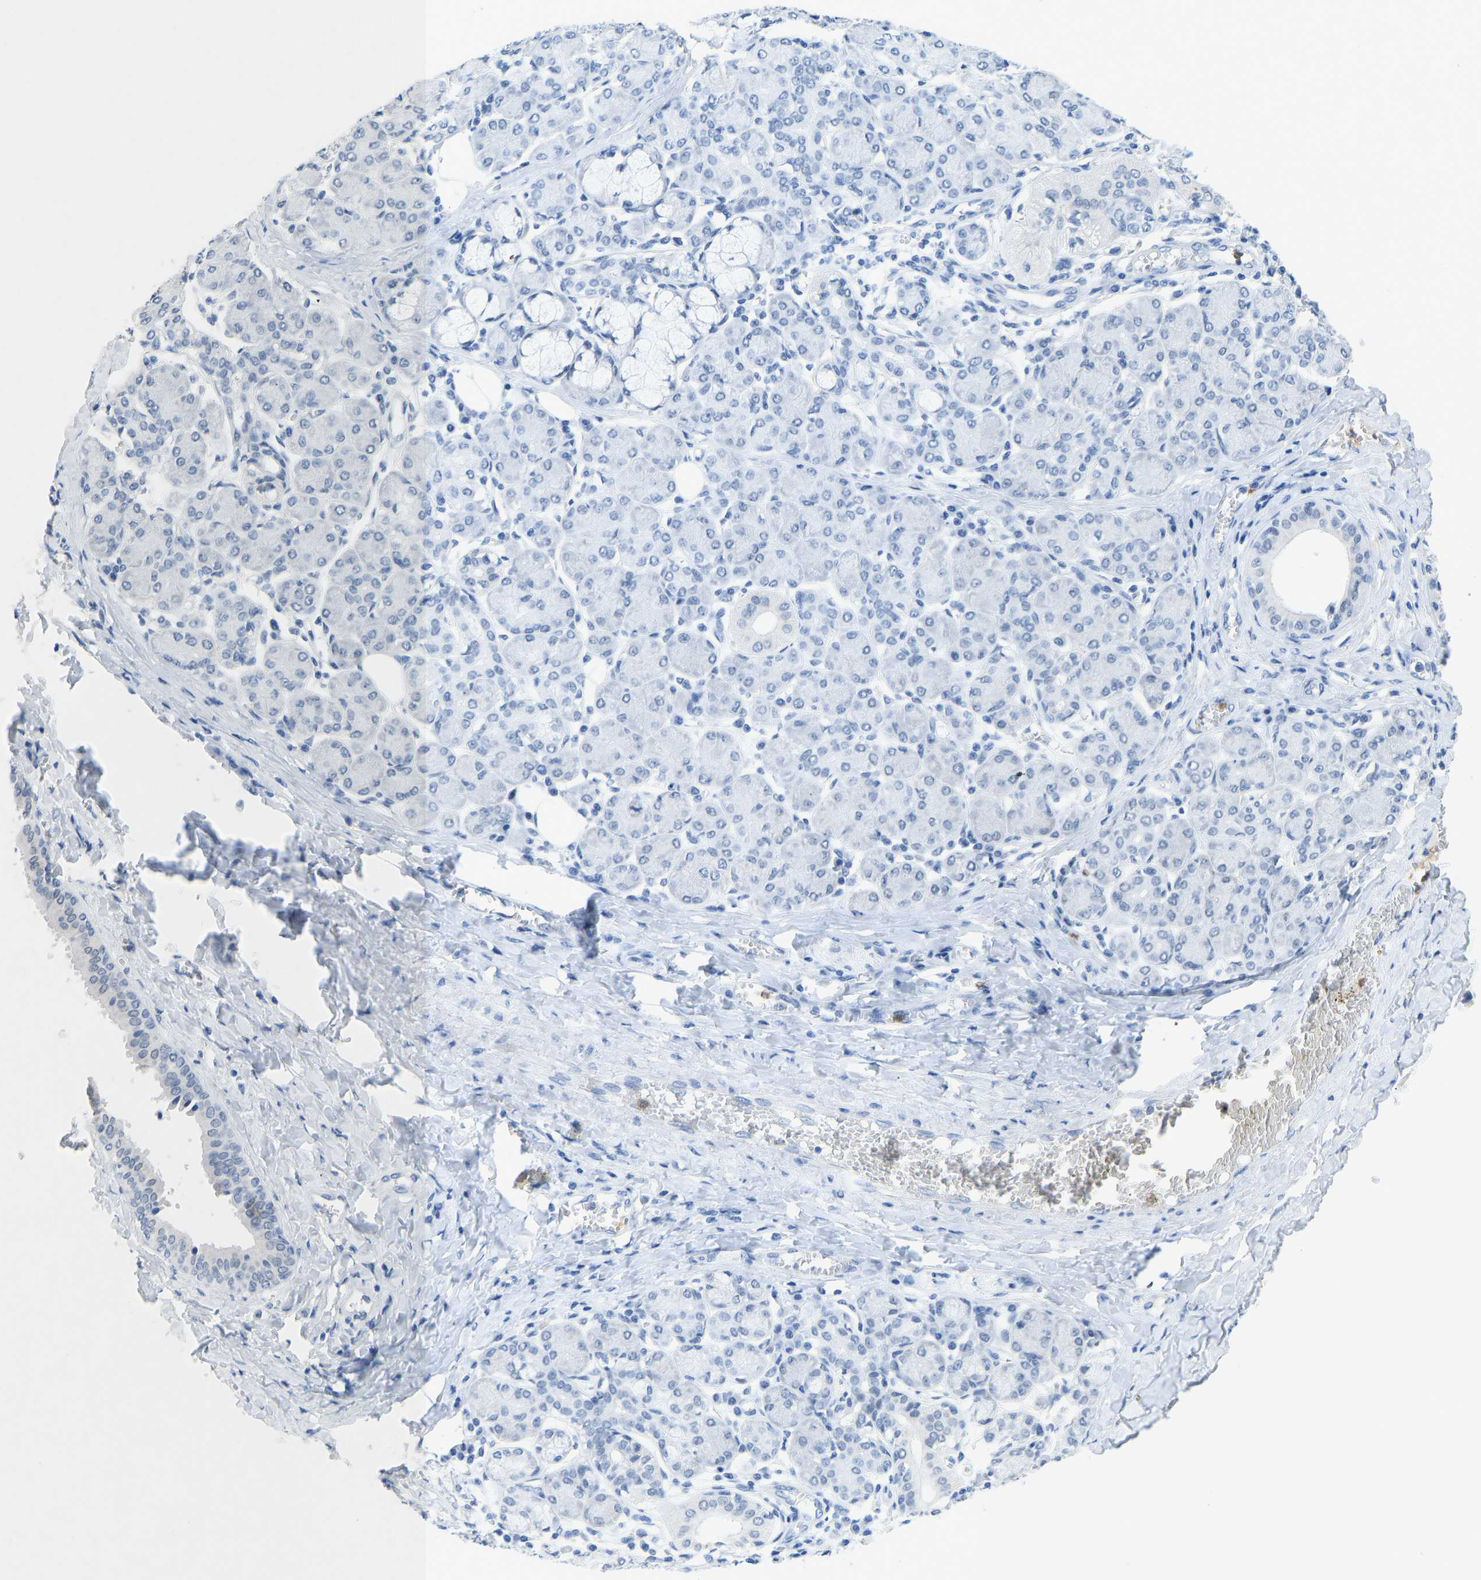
{"staining": {"intensity": "negative", "quantity": "none", "location": "none"}, "tissue": "salivary gland", "cell_type": "Glandular cells", "image_type": "normal", "snomed": [{"axis": "morphology", "description": "Normal tissue, NOS"}, {"axis": "morphology", "description": "Inflammation, NOS"}, {"axis": "topography", "description": "Lymph node"}, {"axis": "topography", "description": "Salivary gland"}], "caption": "High magnification brightfield microscopy of unremarkable salivary gland stained with DAB (3,3'-diaminobenzidine) (brown) and counterstained with hematoxylin (blue): glandular cells show no significant expression. (Immunohistochemistry (ihc), brightfield microscopy, high magnification).", "gene": "TXNDC2", "patient": {"sex": "male", "age": 3}}